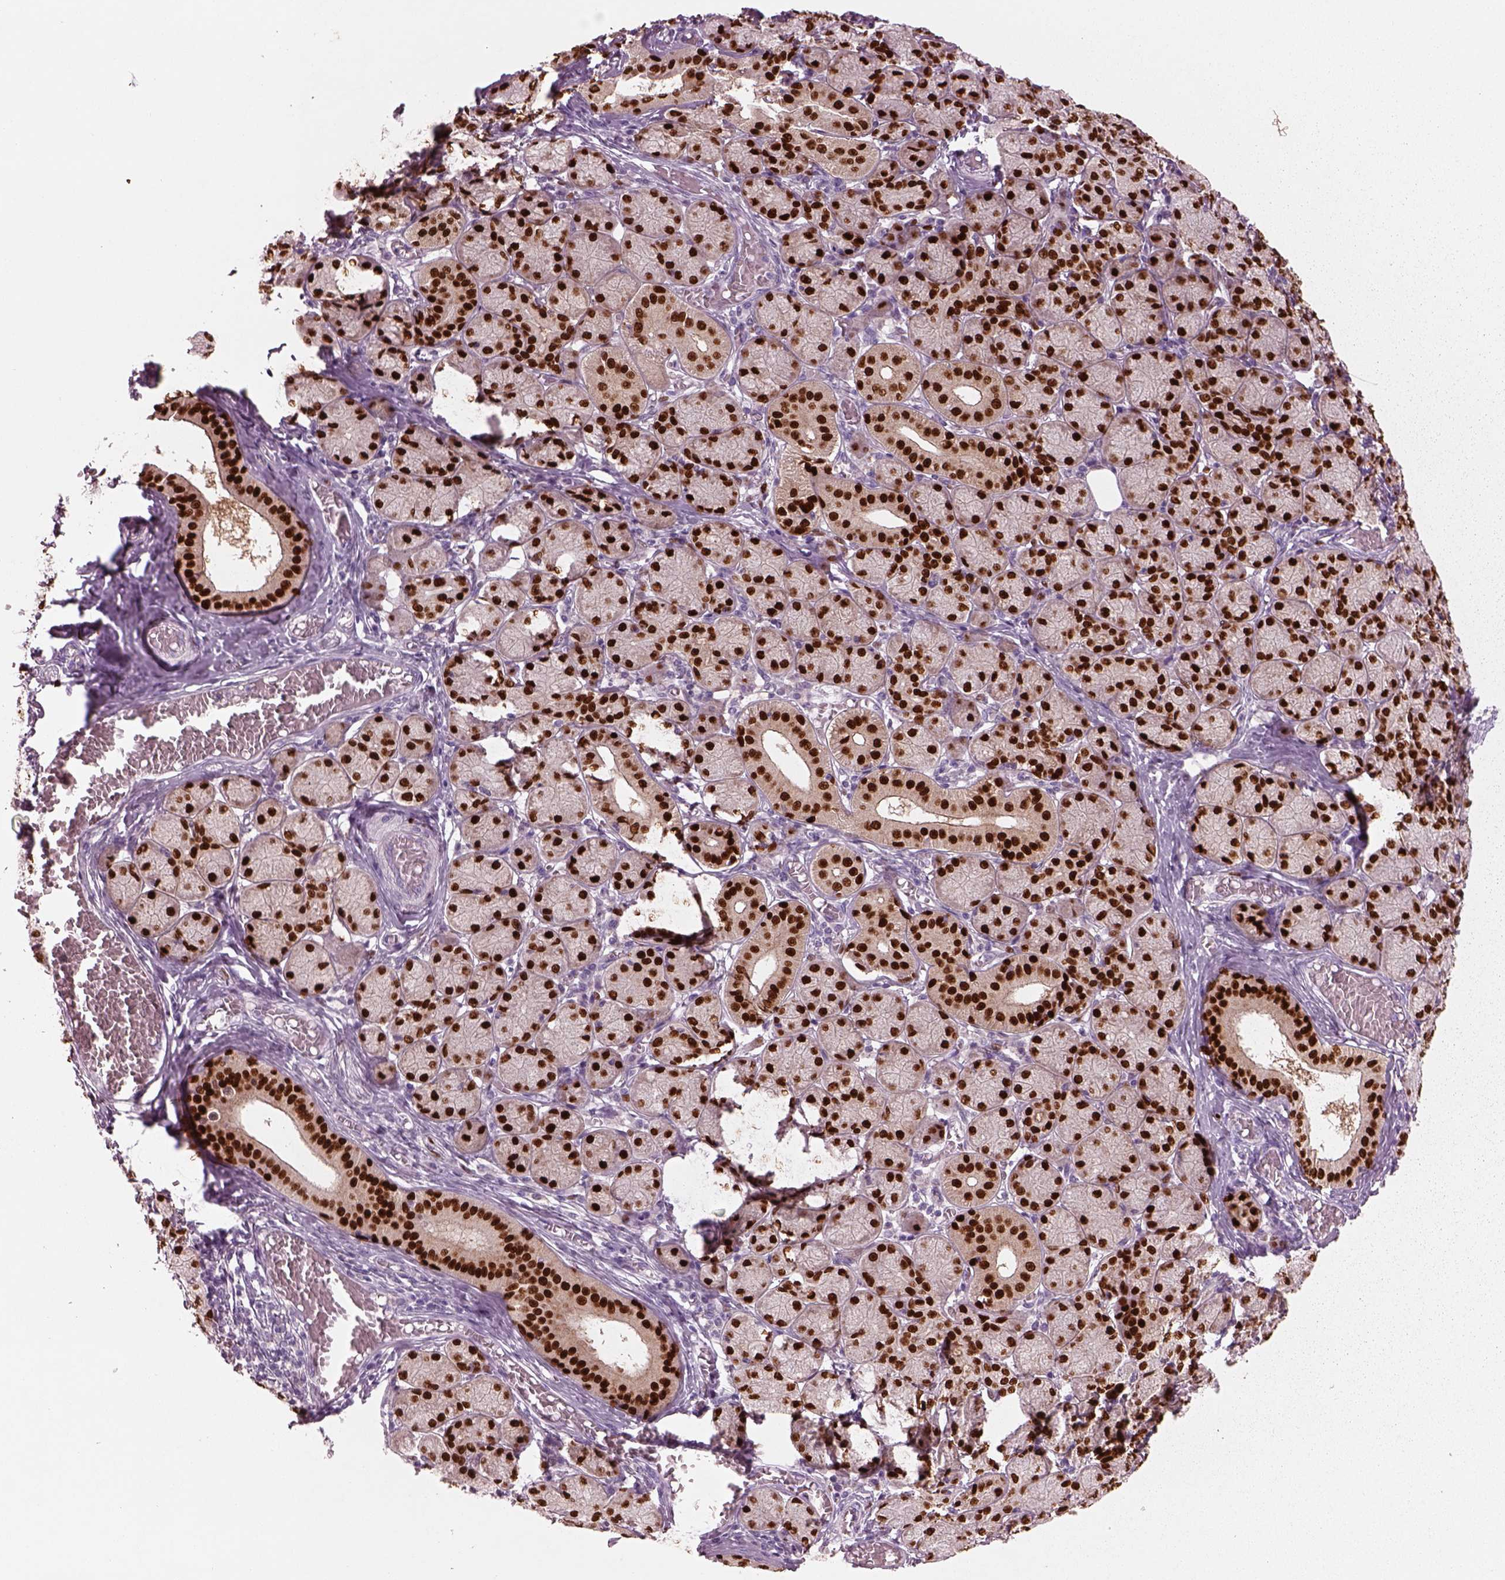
{"staining": {"intensity": "strong", "quantity": ">75%", "location": "nuclear"}, "tissue": "salivary gland", "cell_type": "Glandular cells", "image_type": "normal", "snomed": [{"axis": "morphology", "description": "Normal tissue, NOS"}, {"axis": "topography", "description": "Salivary gland"}, {"axis": "topography", "description": "Peripheral nerve tissue"}], "caption": "High-power microscopy captured an IHC photomicrograph of benign salivary gland, revealing strong nuclear expression in about >75% of glandular cells.", "gene": "SOX9", "patient": {"sex": "female", "age": 24}}